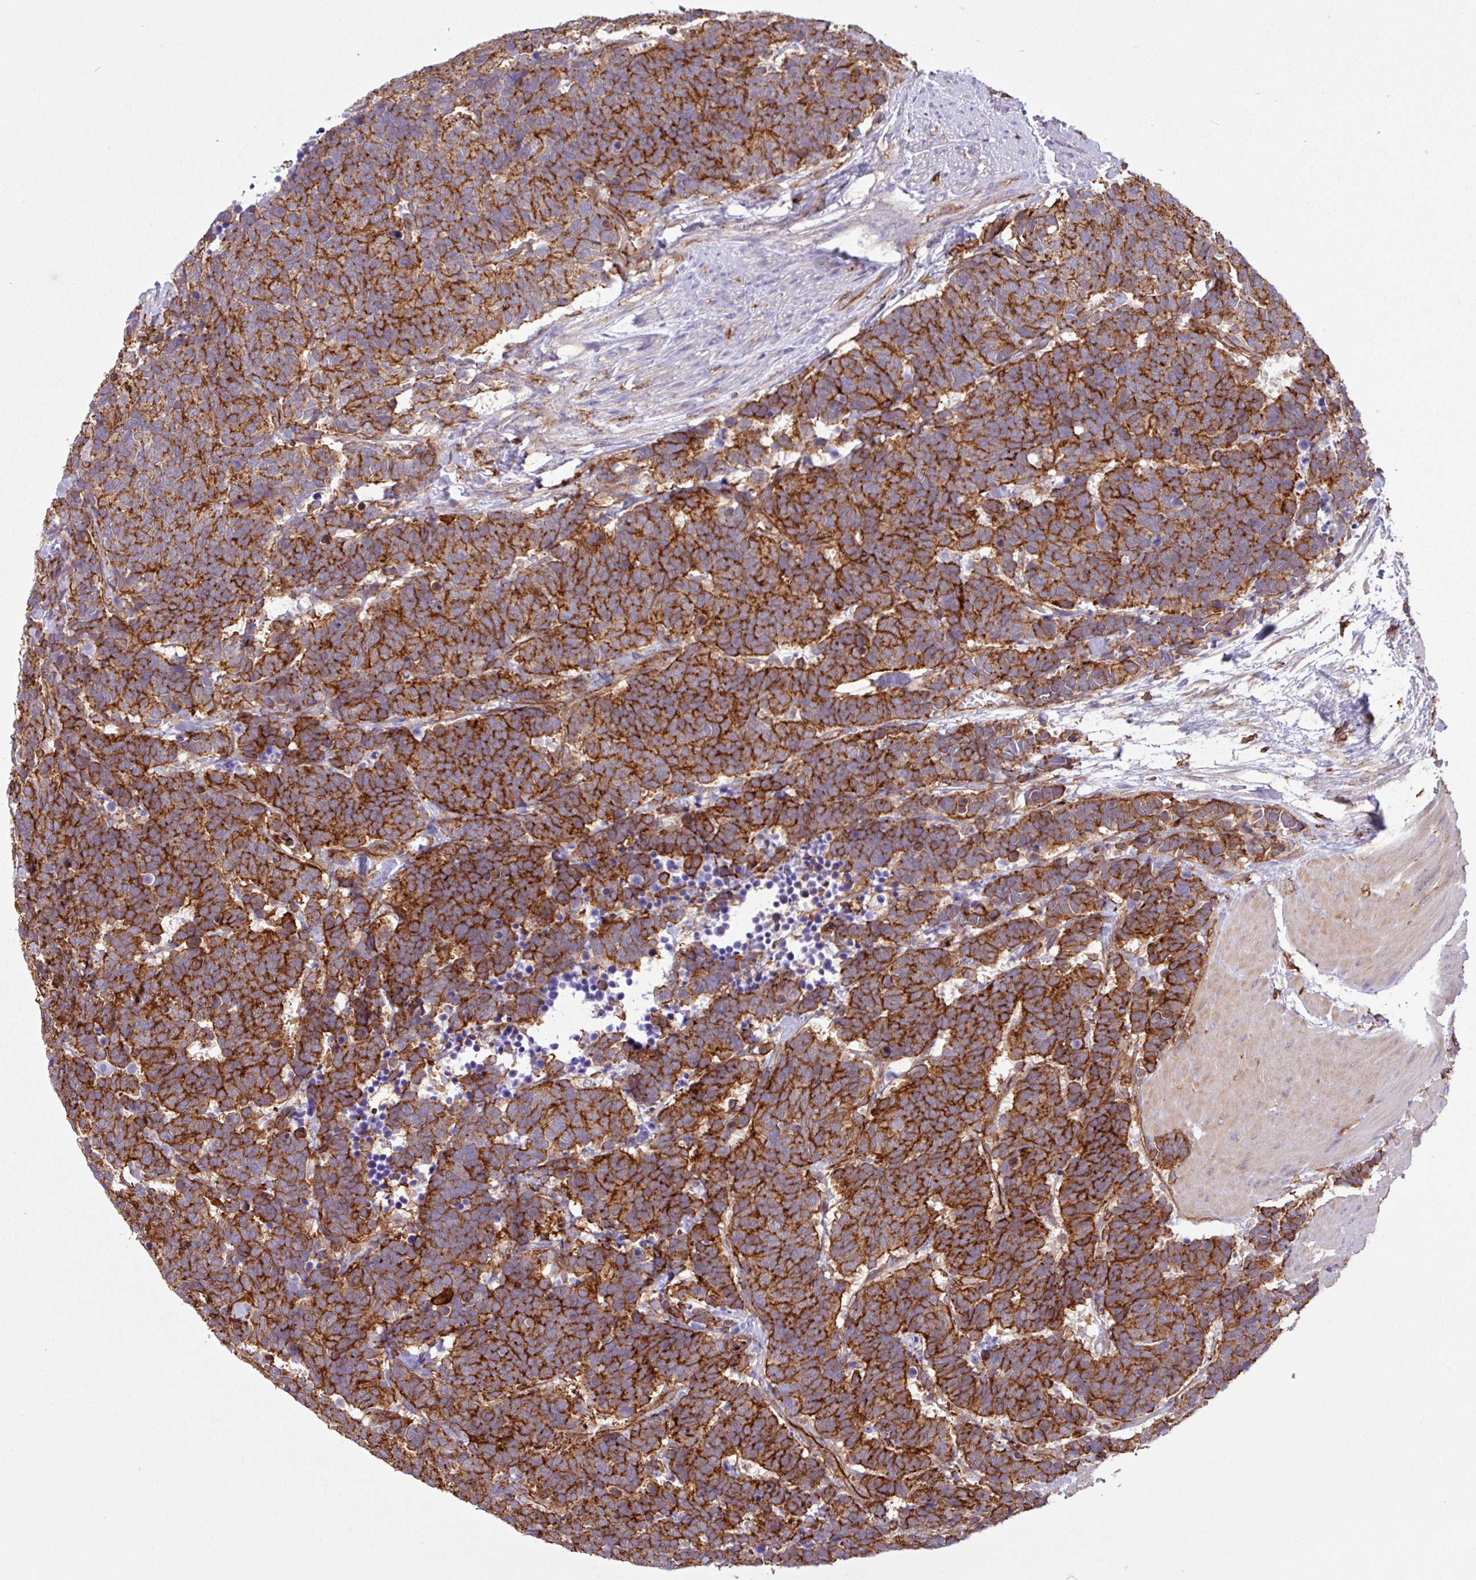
{"staining": {"intensity": "strong", "quantity": ">75%", "location": "cytoplasmic/membranous"}, "tissue": "carcinoid", "cell_type": "Tumor cells", "image_type": "cancer", "snomed": [{"axis": "morphology", "description": "Carcinoma, NOS"}, {"axis": "morphology", "description": "Carcinoid, malignant, NOS"}, {"axis": "topography", "description": "Urinary bladder"}], "caption": "Protein expression analysis of carcinoid displays strong cytoplasmic/membranous positivity in about >75% of tumor cells.", "gene": "PPP1R18", "patient": {"sex": "male", "age": 57}}